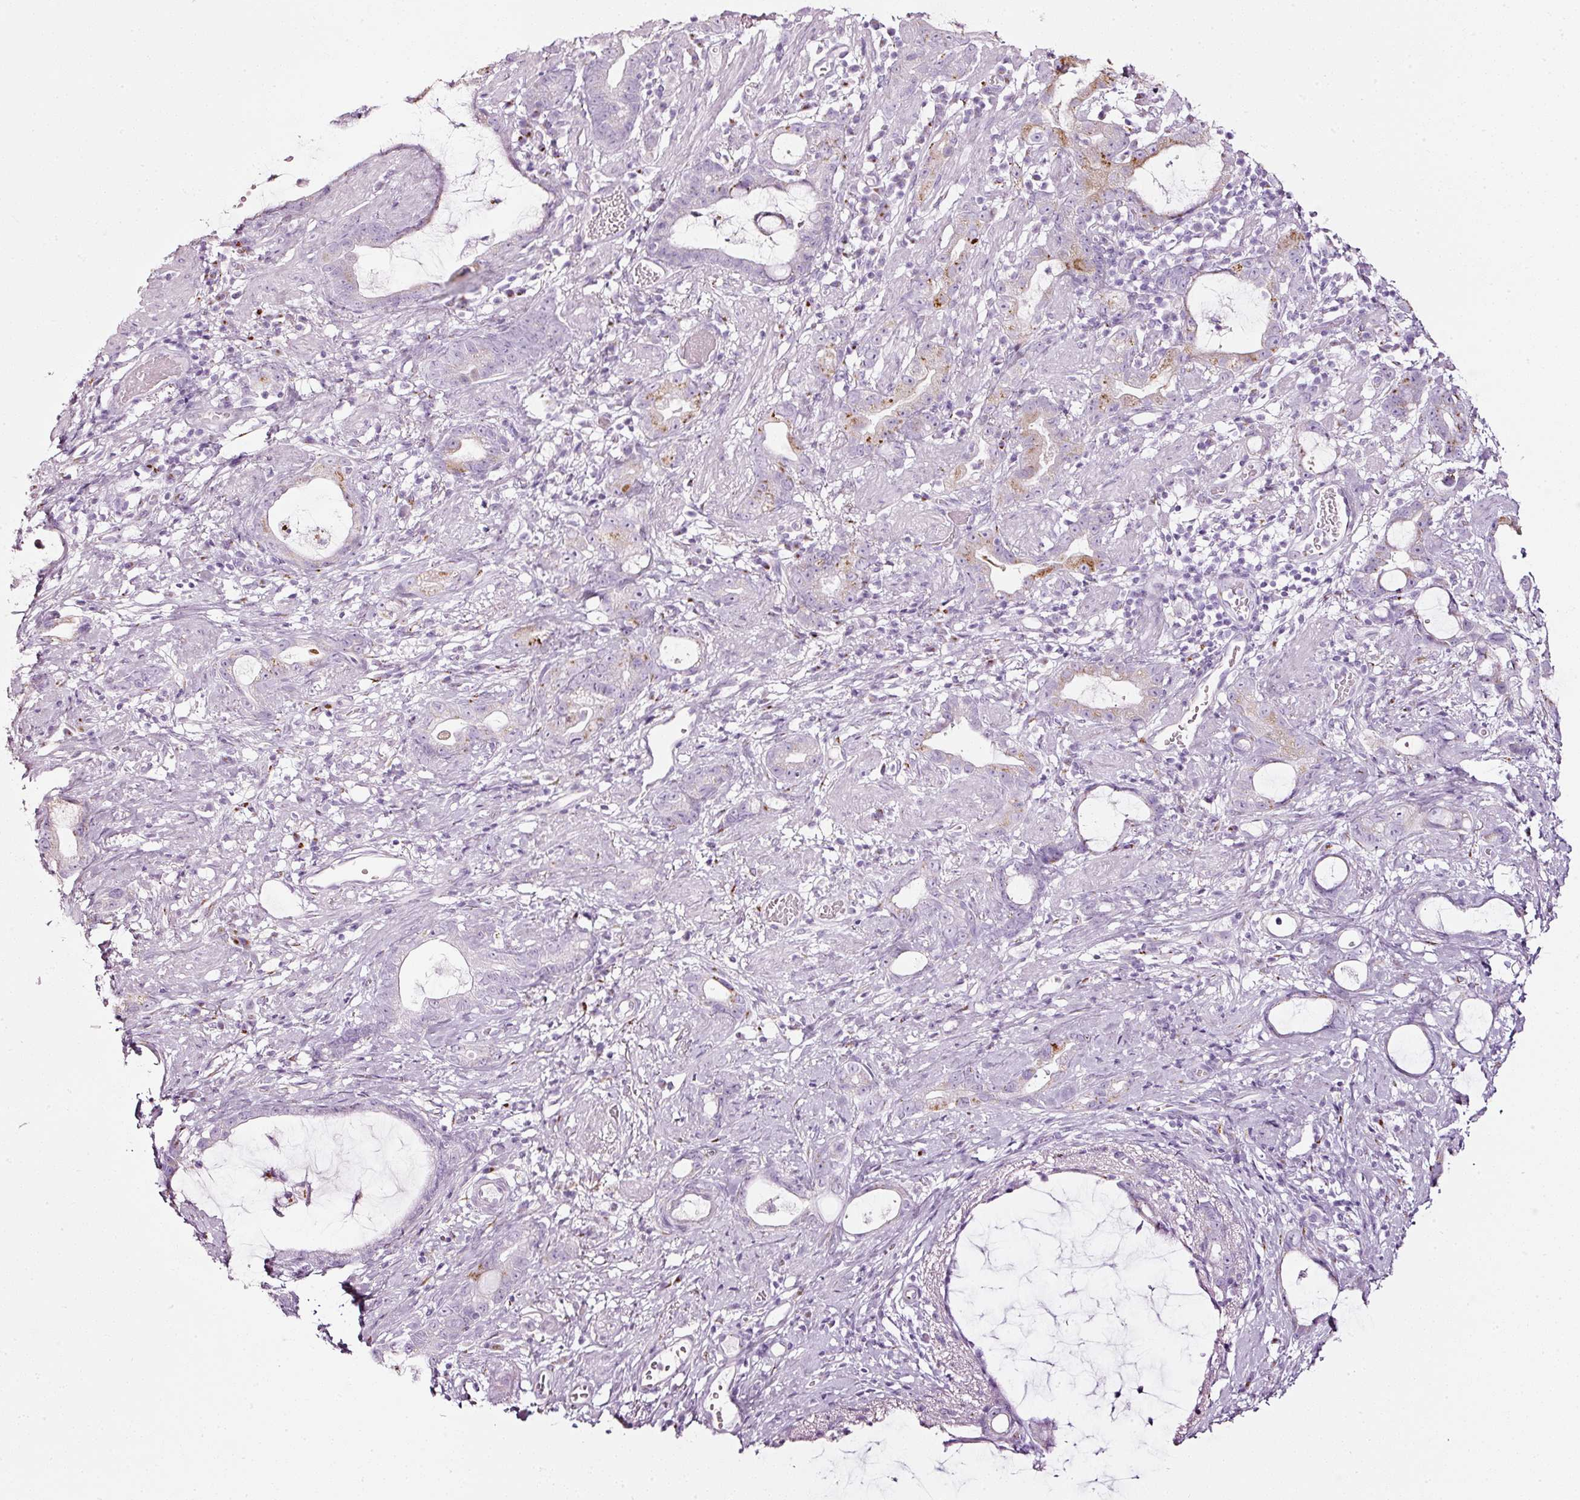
{"staining": {"intensity": "moderate", "quantity": "<25%", "location": "cytoplasmic/membranous"}, "tissue": "stomach cancer", "cell_type": "Tumor cells", "image_type": "cancer", "snomed": [{"axis": "morphology", "description": "Adenocarcinoma, NOS"}, {"axis": "topography", "description": "Stomach"}], "caption": "IHC histopathology image of human adenocarcinoma (stomach) stained for a protein (brown), which reveals low levels of moderate cytoplasmic/membranous positivity in approximately <25% of tumor cells.", "gene": "SDF4", "patient": {"sex": "male", "age": 55}}